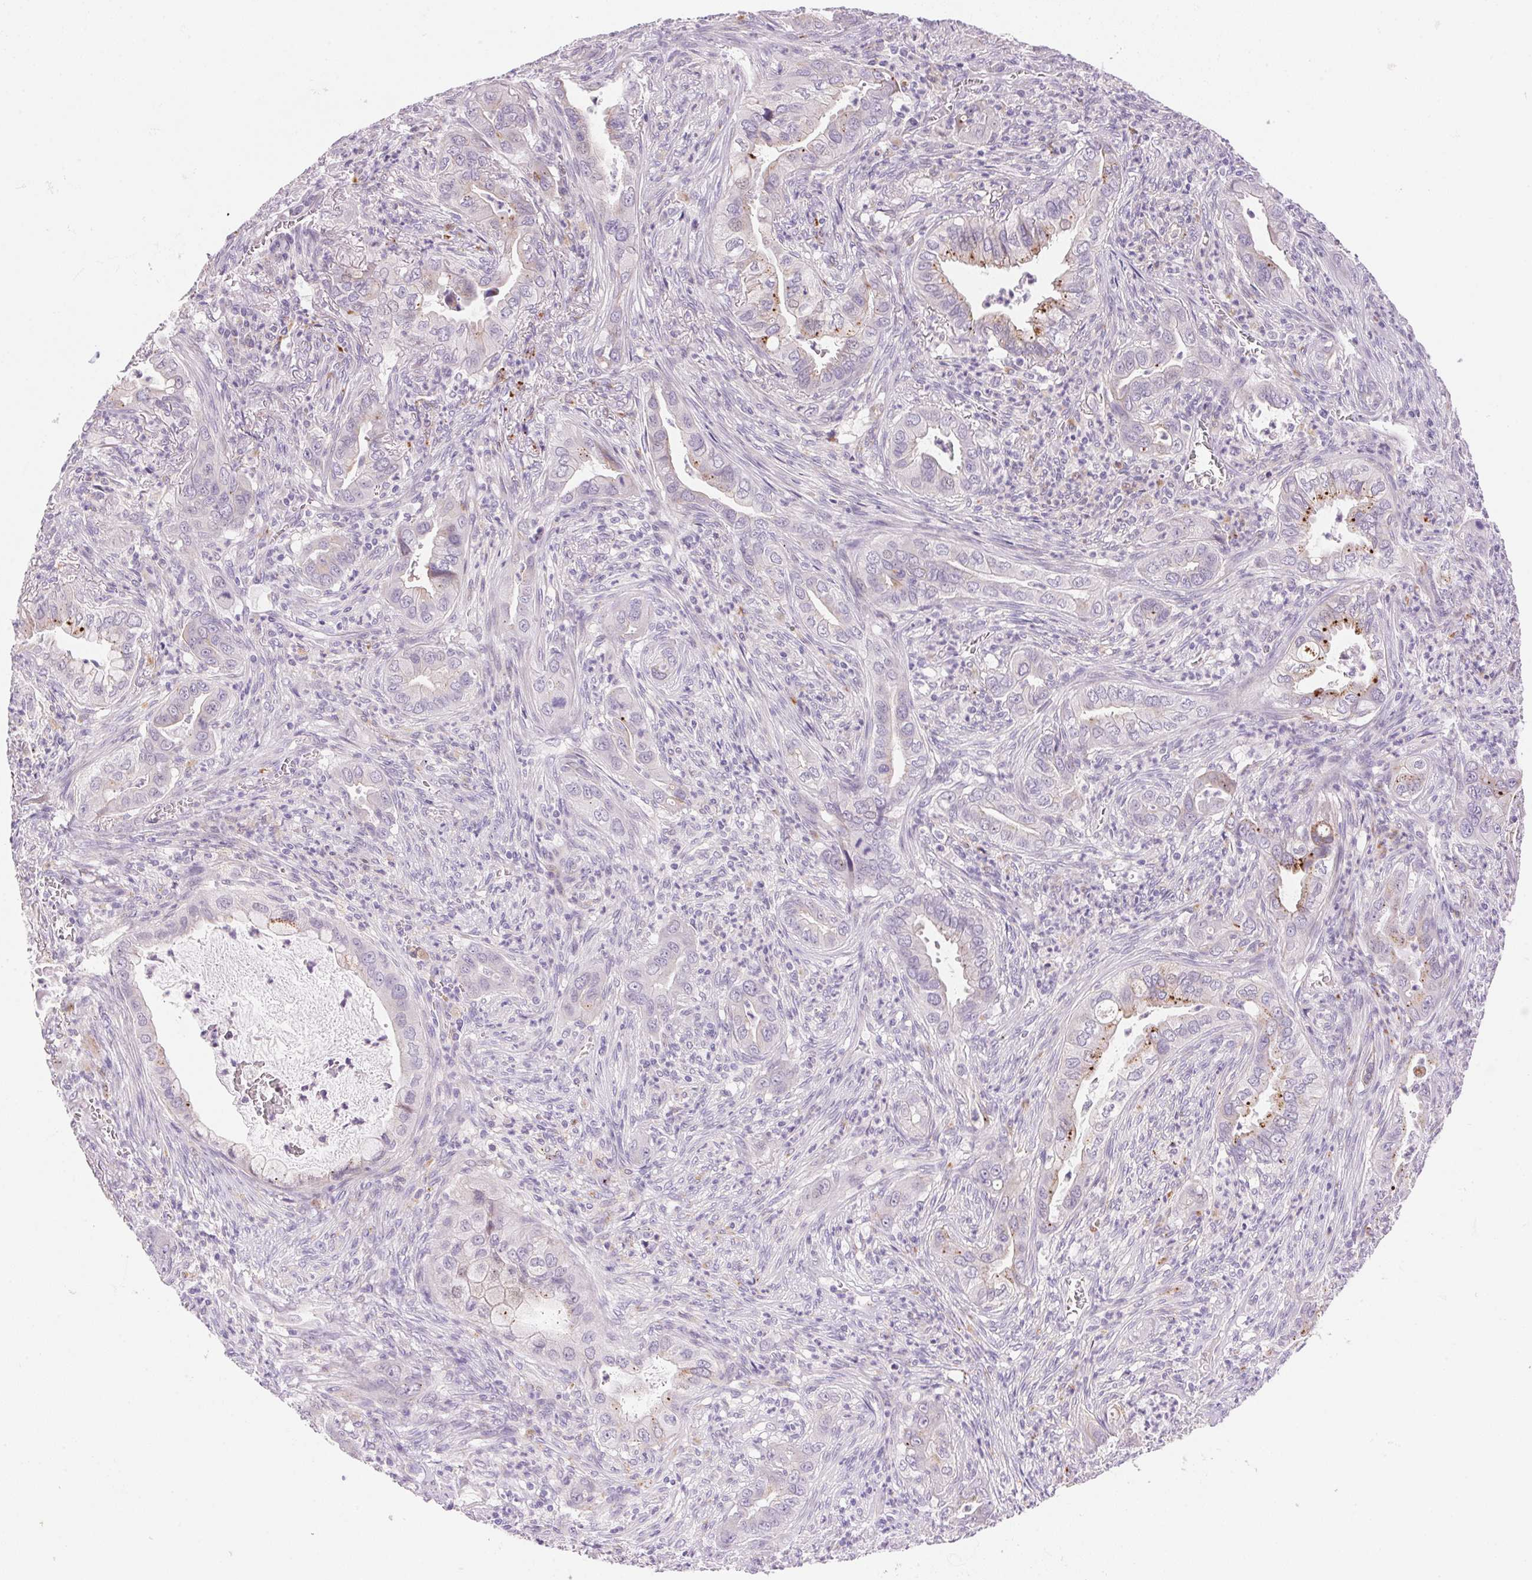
{"staining": {"intensity": "moderate", "quantity": "<25%", "location": "cytoplasmic/membranous"}, "tissue": "lung cancer", "cell_type": "Tumor cells", "image_type": "cancer", "snomed": [{"axis": "morphology", "description": "Adenocarcinoma, NOS"}, {"axis": "topography", "description": "Lung"}], "caption": "Protein expression analysis of human lung adenocarcinoma reveals moderate cytoplasmic/membranous positivity in about <25% of tumor cells.", "gene": "TEKT1", "patient": {"sex": "male", "age": 65}}